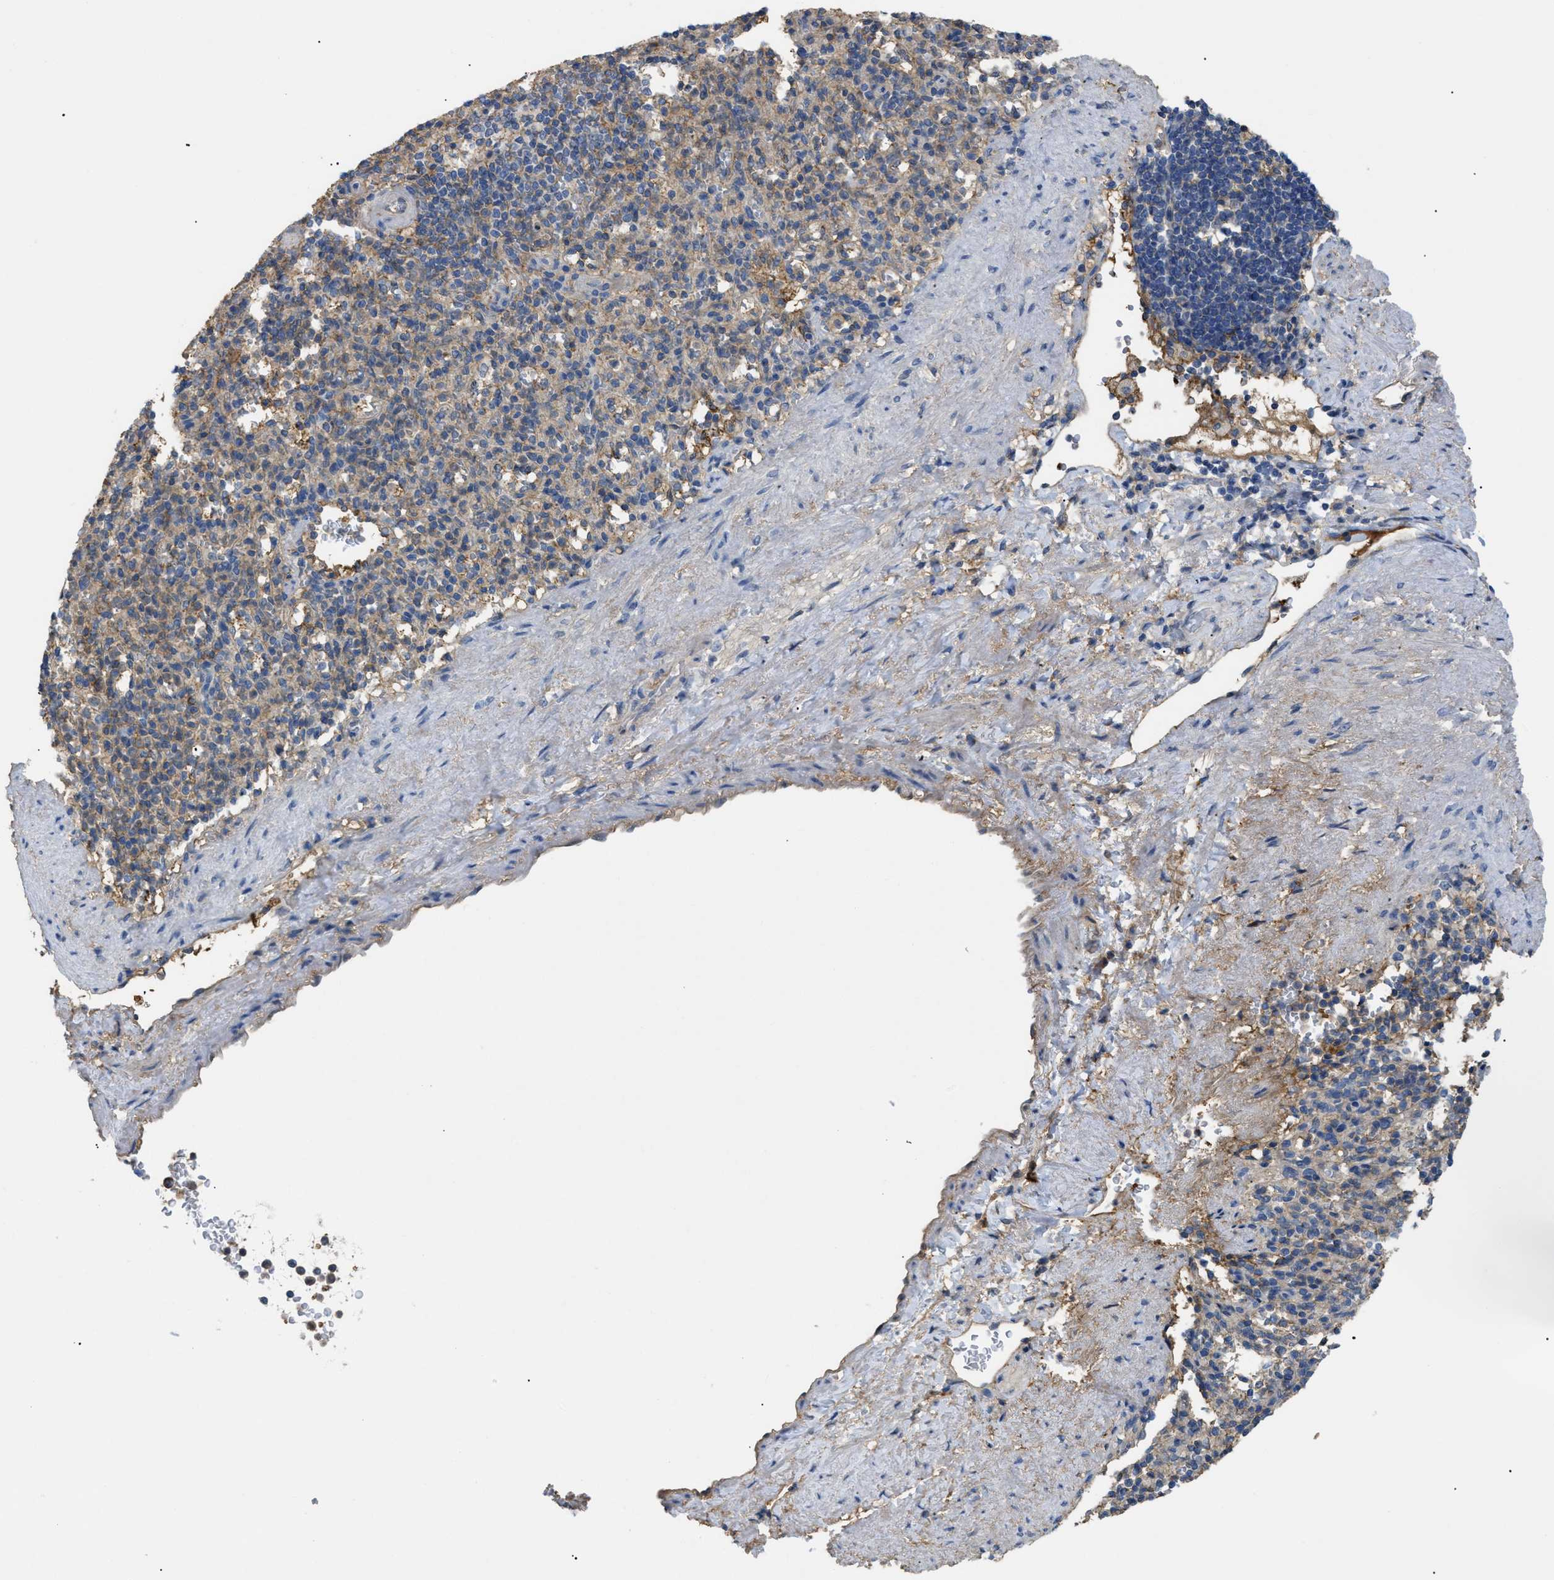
{"staining": {"intensity": "weak", "quantity": "25%-75%", "location": "cytoplasmic/membranous"}, "tissue": "spleen", "cell_type": "Cells in red pulp", "image_type": "normal", "snomed": [{"axis": "morphology", "description": "Normal tissue, NOS"}, {"axis": "topography", "description": "Spleen"}], "caption": "Normal spleen was stained to show a protein in brown. There is low levels of weak cytoplasmic/membranous expression in about 25%-75% of cells in red pulp. The staining is performed using DAB brown chromogen to label protein expression. The nuclei are counter-stained blue using hematoxylin.", "gene": "ANXA4", "patient": {"sex": "female", "age": 74}}